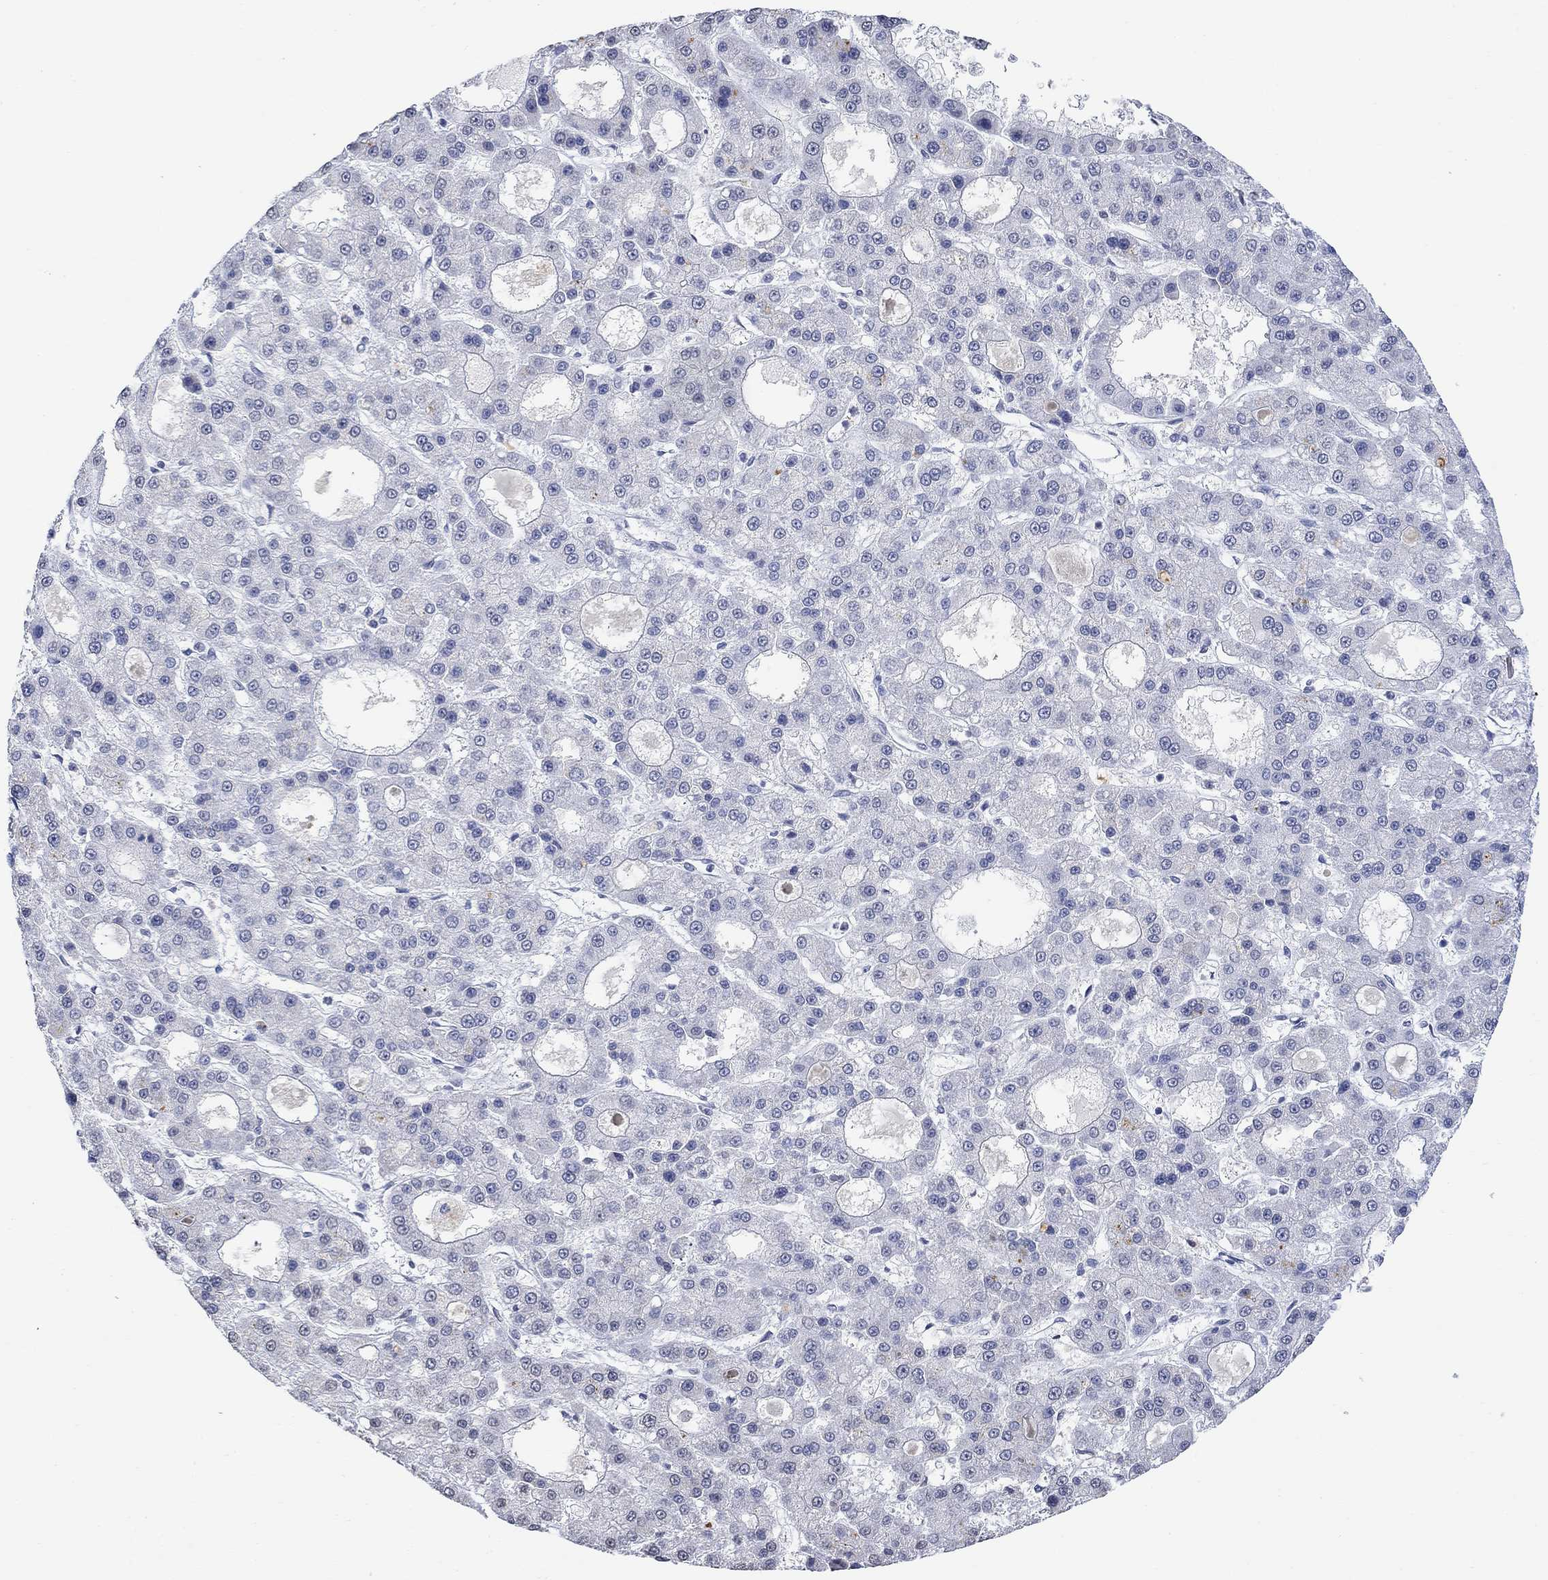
{"staining": {"intensity": "negative", "quantity": "none", "location": "none"}, "tissue": "liver cancer", "cell_type": "Tumor cells", "image_type": "cancer", "snomed": [{"axis": "morphology", "description": "Carcinoma, Hepatocellular, NOS"}, {"axis": "topography", "description": "Liver"}], "caption": "This is an immunohistochemistry micrograph of hepatocellular carcinoma (liver). There is no positivity in tumor cells.", "gene": "TMEM255A", "patient": {"sex": "male", "age": 70}}